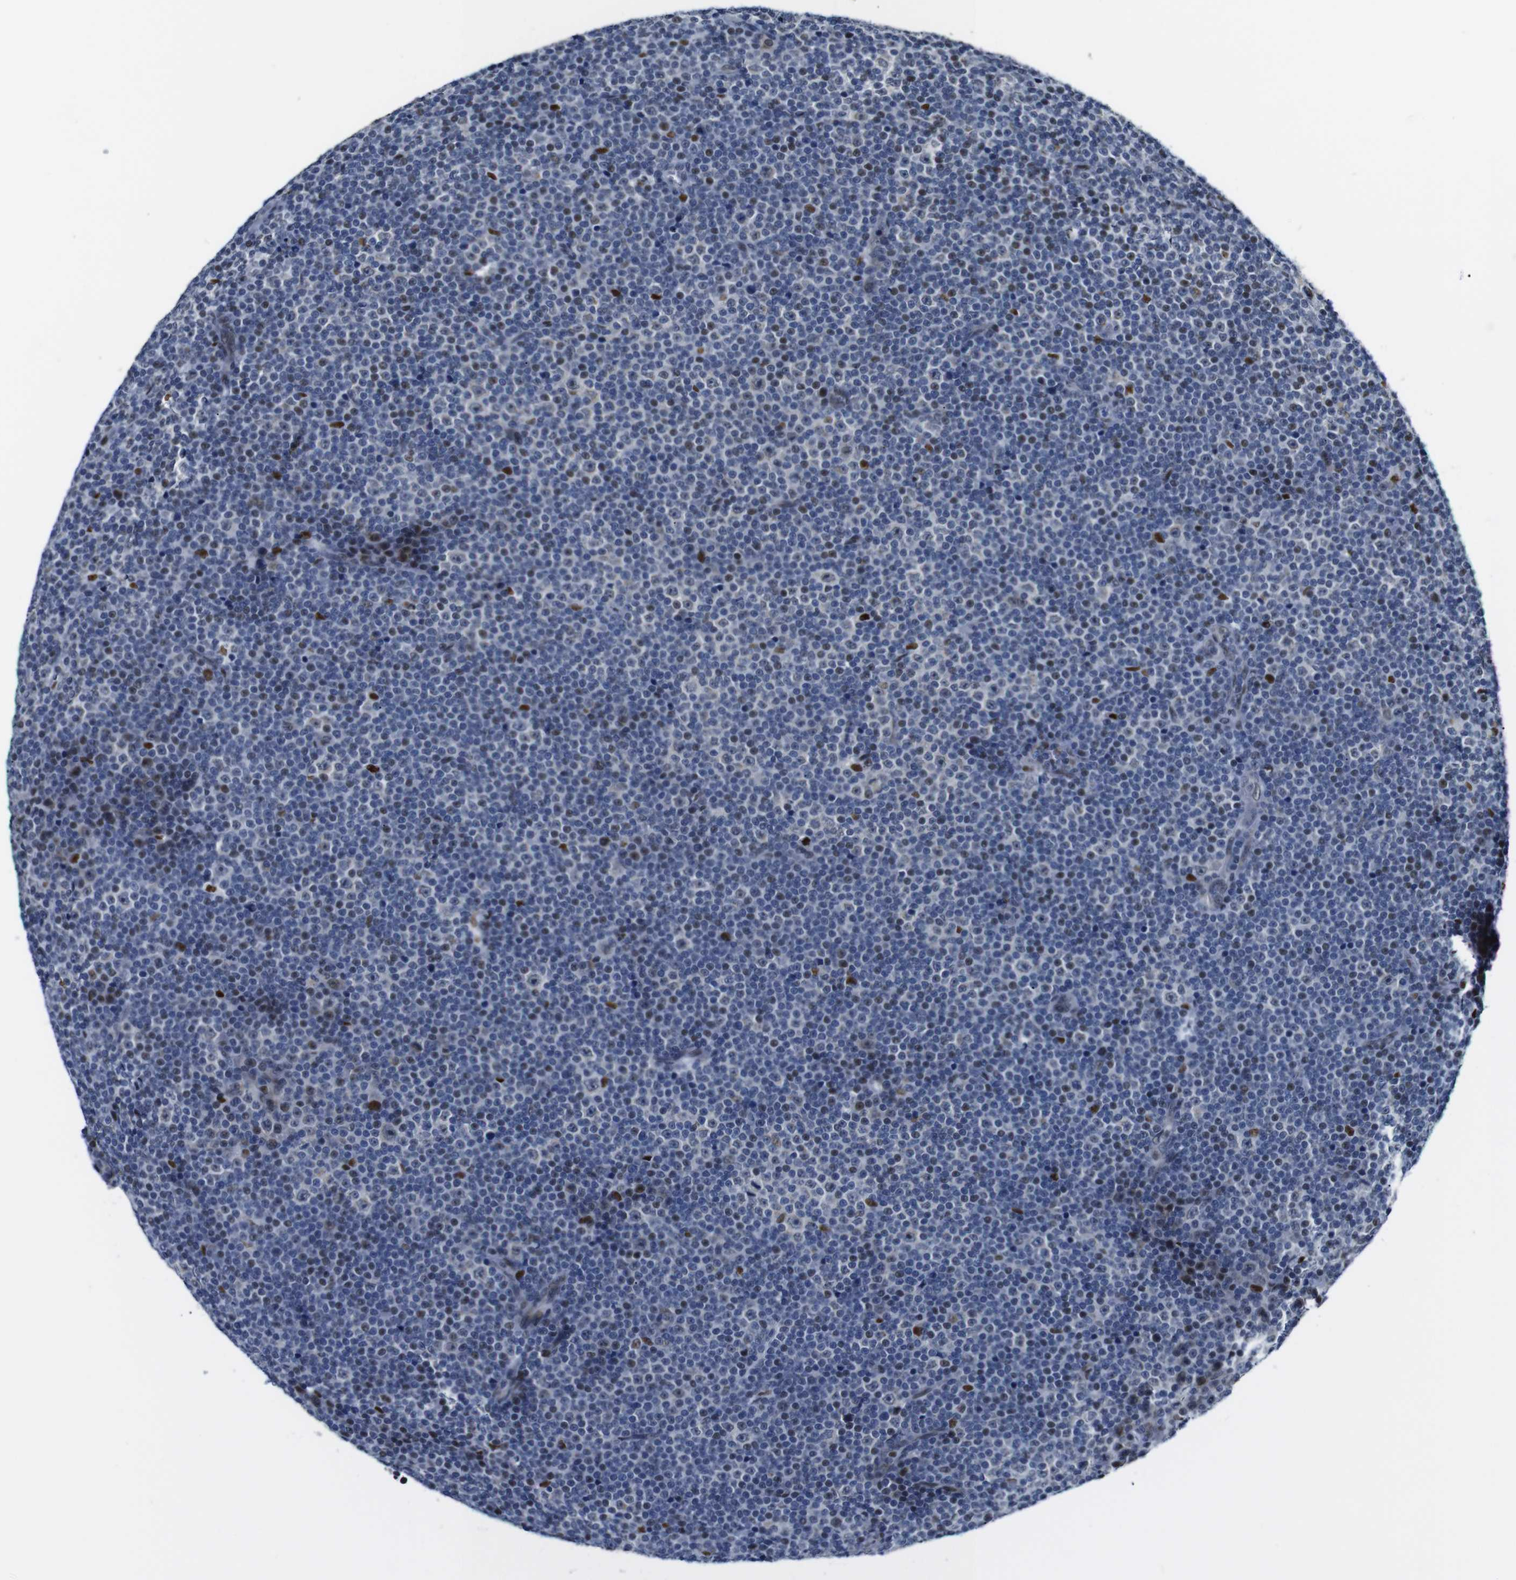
{"staining": {"intensity": "strong", "quantity": "<25%", "location": "nuclear"}, "tissue": "lymphoma", "cell_type": "Tumor cells", "image_type": "cancer", "snomed": [{"axis": "morphology", "description": "Malignant lymphoma, non-Hodgkin's type, Low grade"}, {"axis": "topography", "description": "Lymph node"}], "caption": "This photomicrograph displays immunohistochemistry staining of human low-grade malignant lymphoma, non-Hodgkin's type, with medium strong nuclear staining in about <25% of tumor cells.", "gene": "GATA6", "patient": {"sex": "female", "age": 67}}